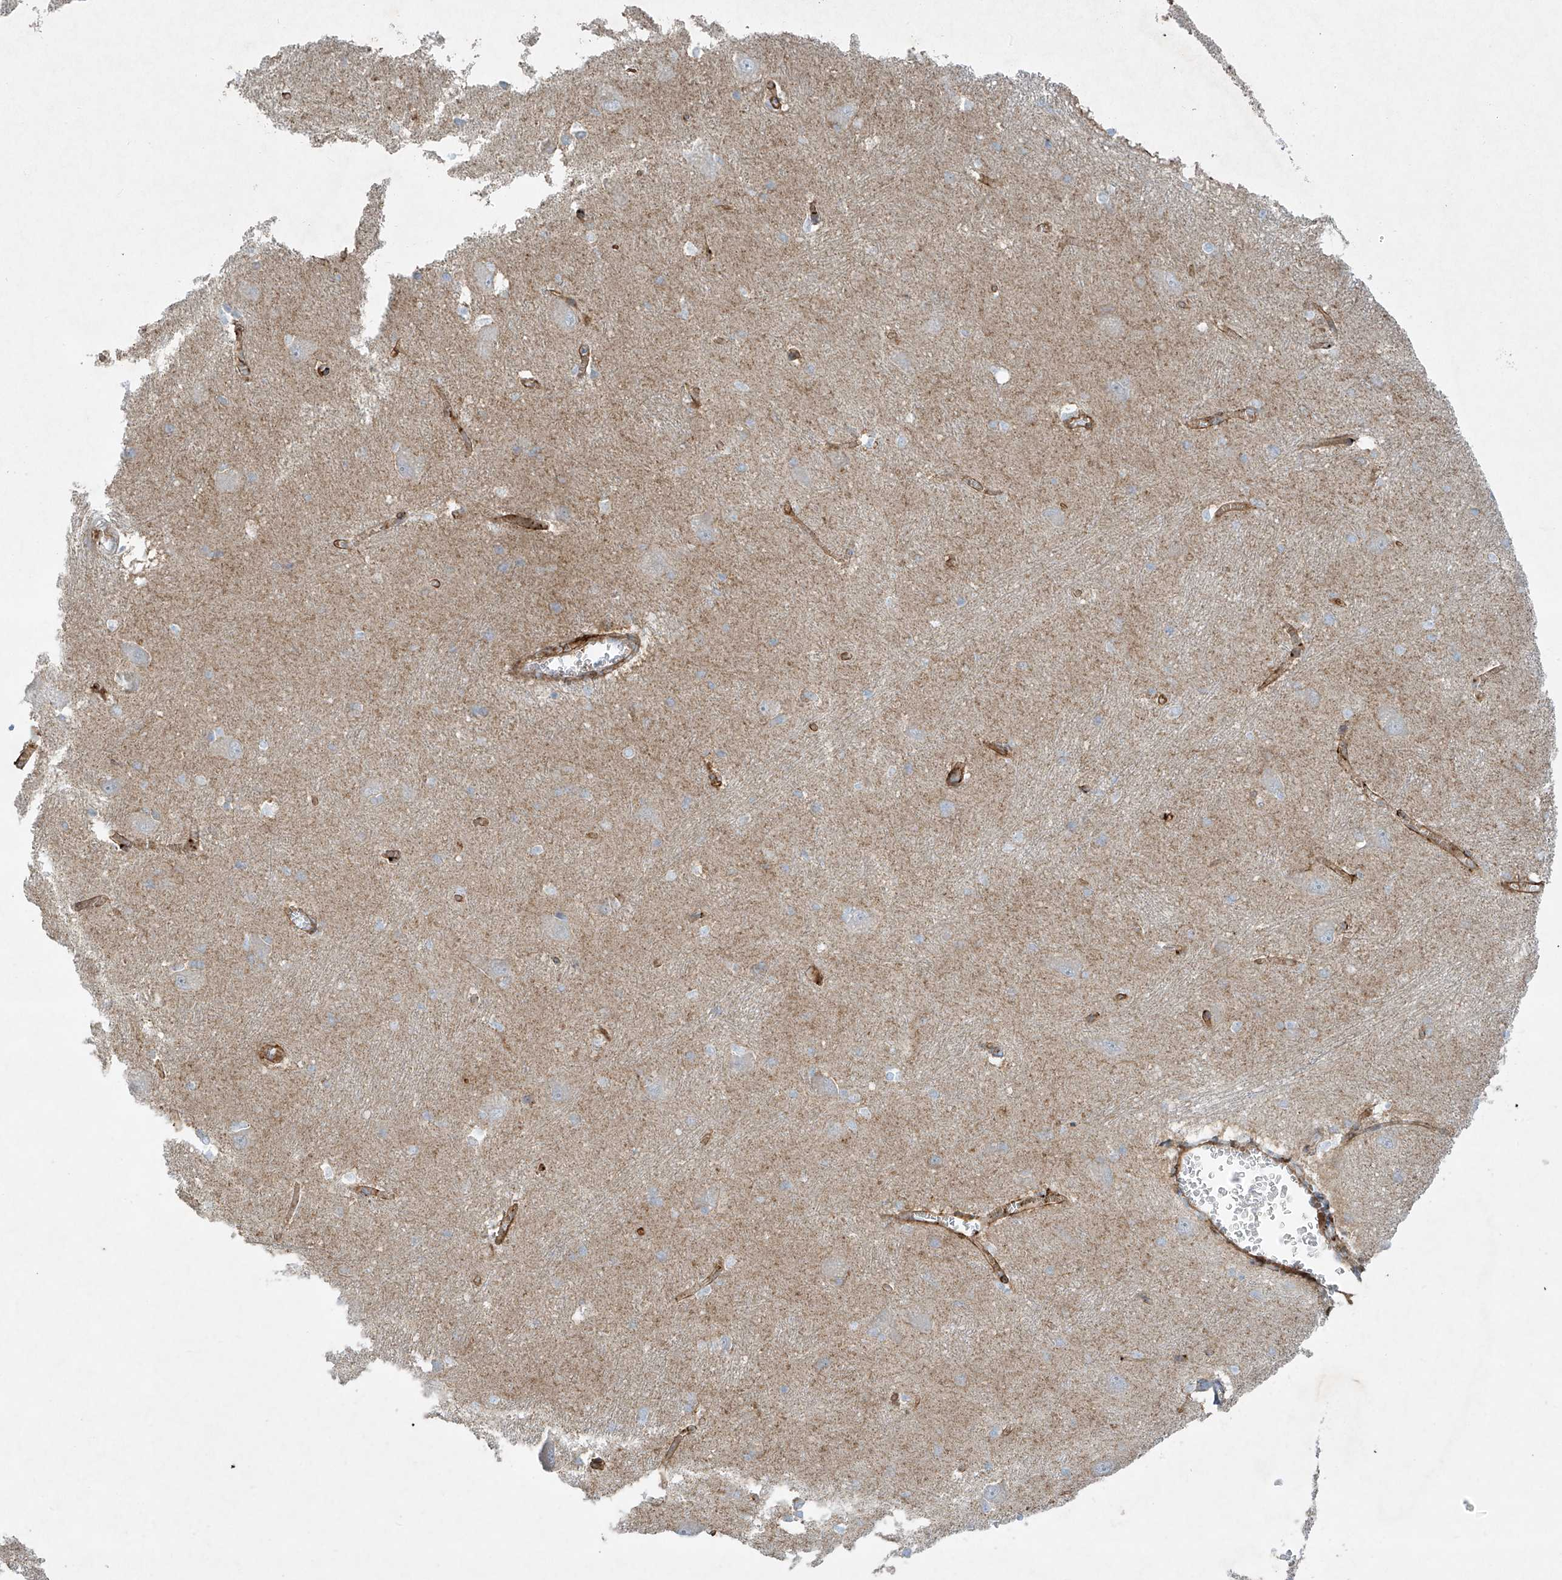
{"staining": {"intensity": "weak", "quantity": "<25%", "location": "cytoplasmic/membranous"}, "tissue": "caudate", "cell_type": "Glial cells", "image_type": "normal", "snomed": [{"axis": "morphology", "description": "Normal tissue, NOS"}, {"axis": "topography", "description": "Lateral ventricle wall"}], "caption": "Glial cells show no significant protein staining in benign caudate.", "gene": "VAMP5", "patient": {"sex": "male", "age": 37}}